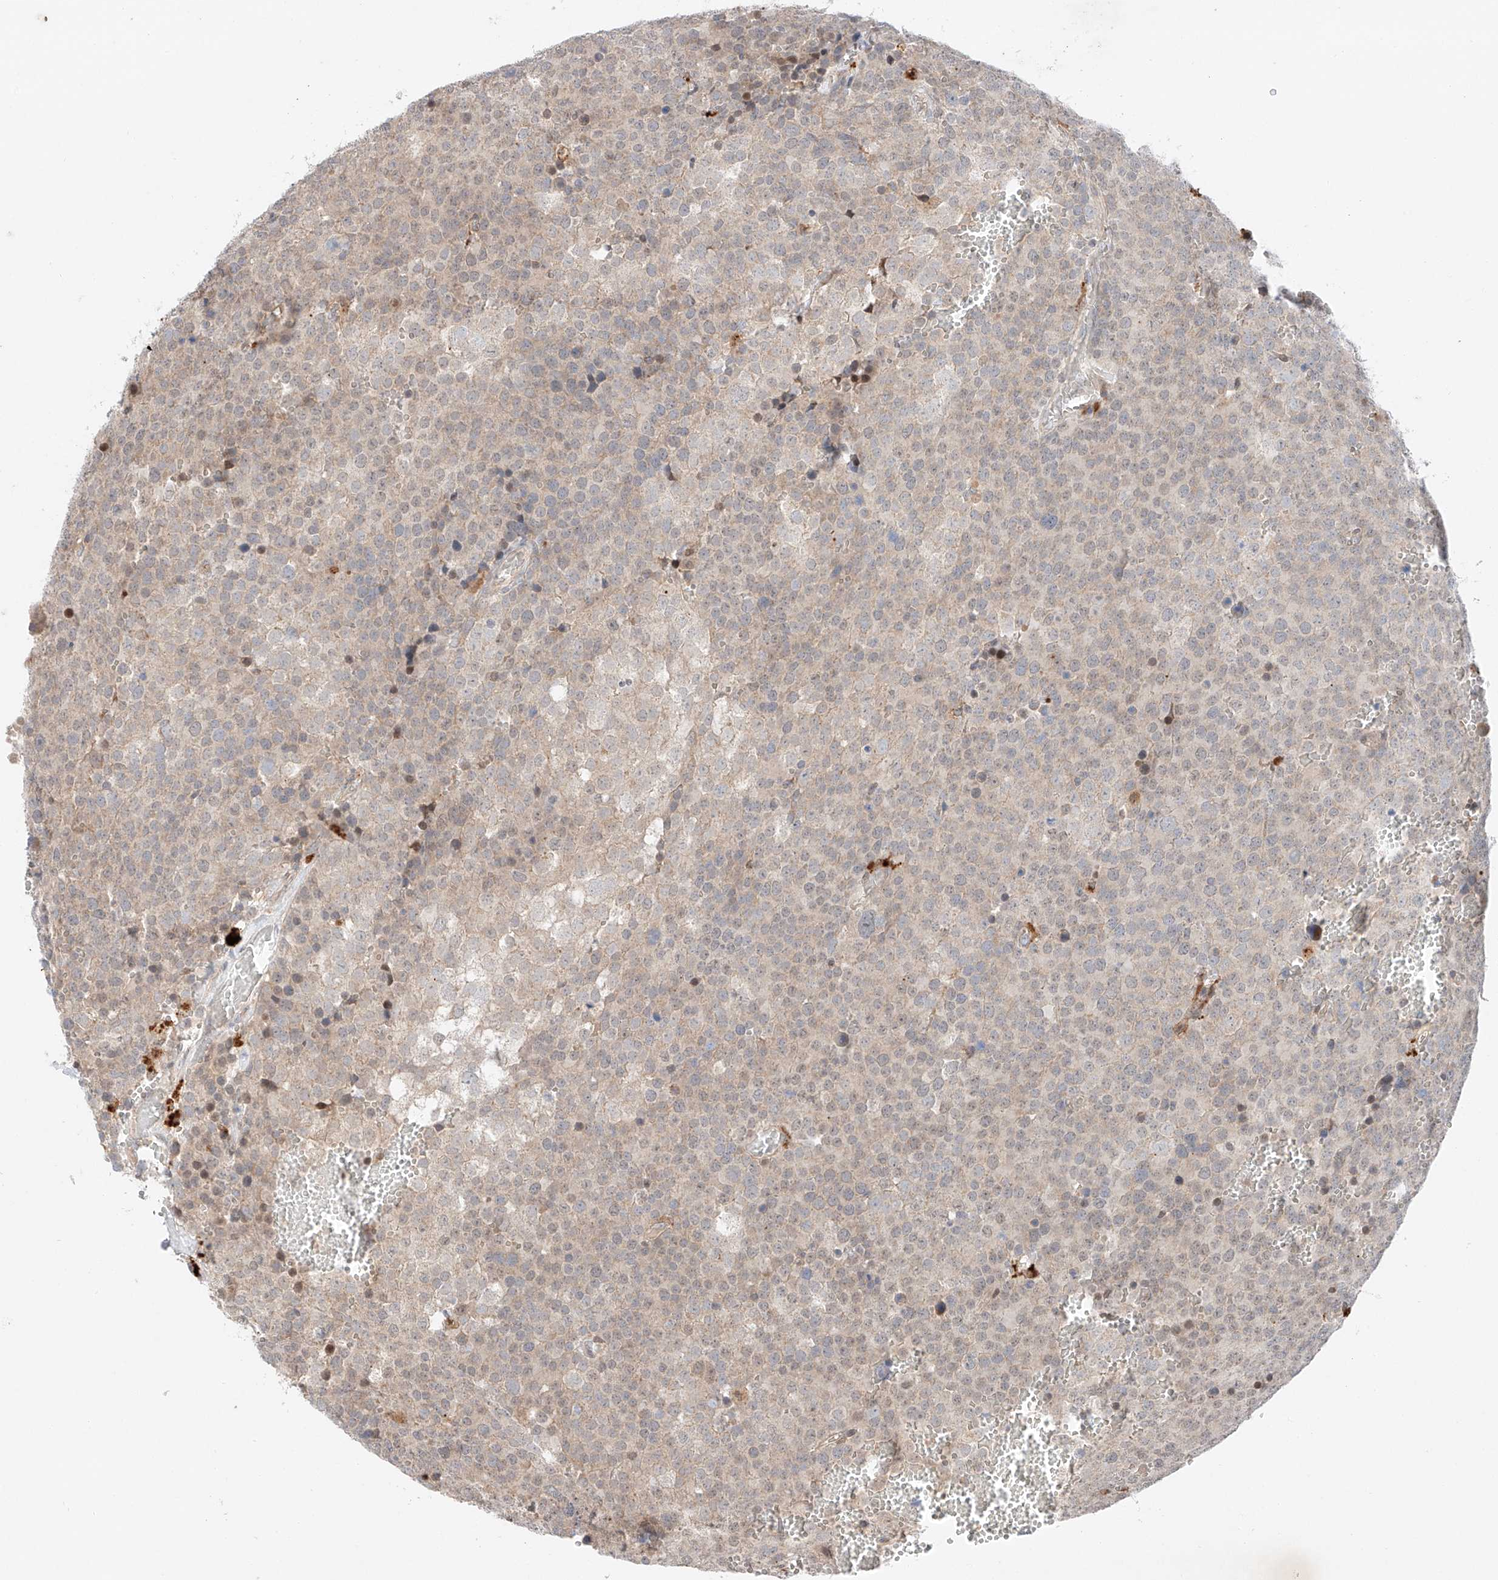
{"staining": {"intensity": "weak", "quantity": "<25%", "location": "nuclear"}, "tissue": "testis cancer", "cell_type": "Tumor cells", "image_type": "cancer", "snomed": [{"axis": "morphology", "description": "Seminoma, NOS"}, {"axis": "topography", "description": "Testis"}], "caption": "Immunohistochemistry (IHC) of testis cancer (seminoma) reveals no staining in tumor cells. (DAB IHC visualized using brightfield microscopy, high magnification).", "gene": "GCNT1", "patient": {"sex": "male", "age": 71}}